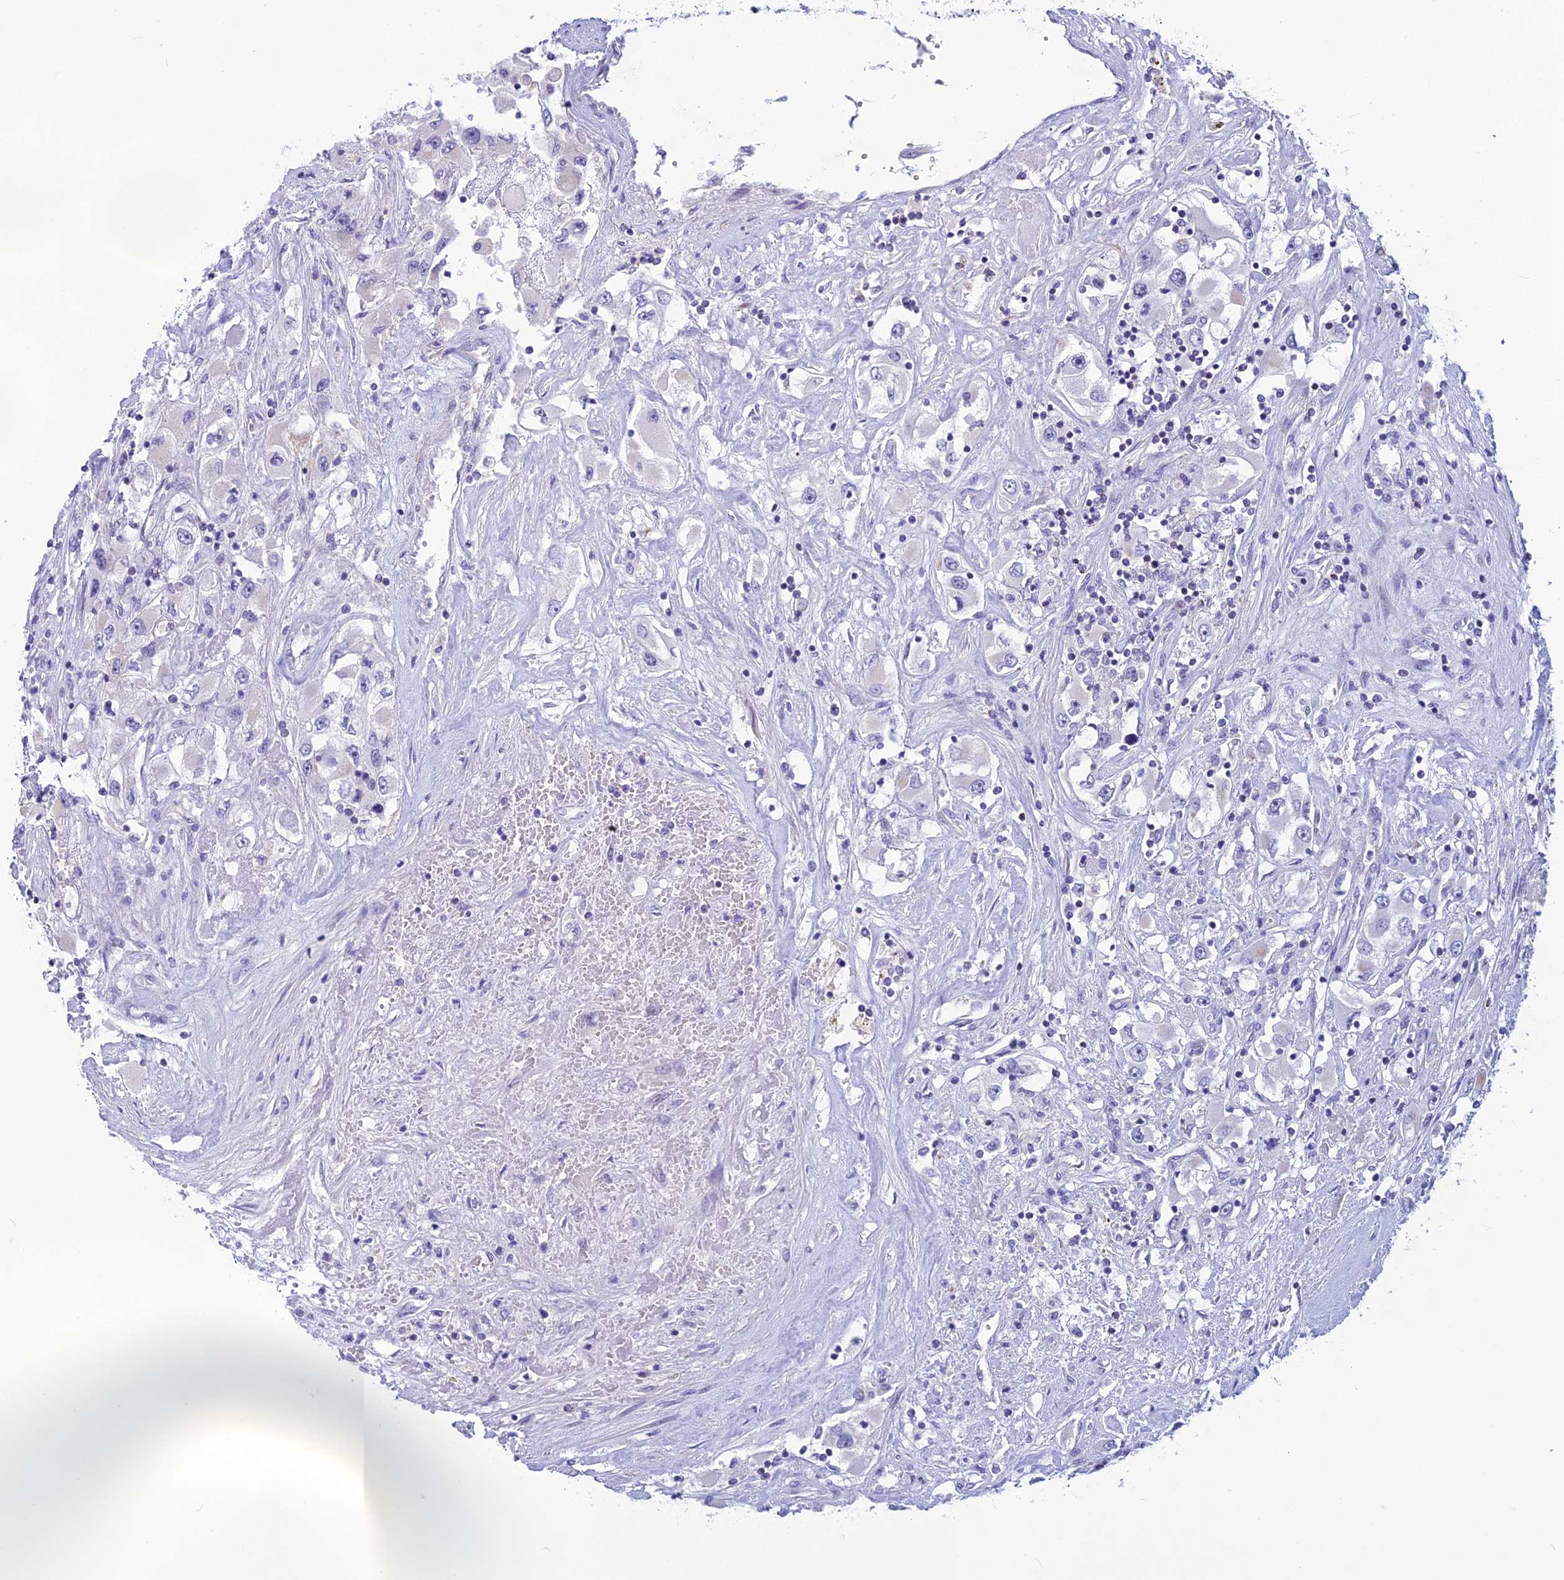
{"staining": {"intensity": "negative", "quantity": "none", "location": "none"}, "tissue": "renal cancer", "cell_type": "Tumor cells", "image_type": "cancer", "snomed": [{"axis": "morphology", "description": "Adenocarcinoma, NOS"}, {"axis": "topography", "description": "Kidney"}], "caption": "Immunohistochemistry image of neoplastic tissue: adenocarcinoma (renal) stained with DAB displays no significant protein staining in tumor cells. (DAB (3,3'-diaminobenzidine) IHC with hematoxylin counter stain).", "gene": "POMGNT1", "patient": {"sex": "female", "age": 52}}